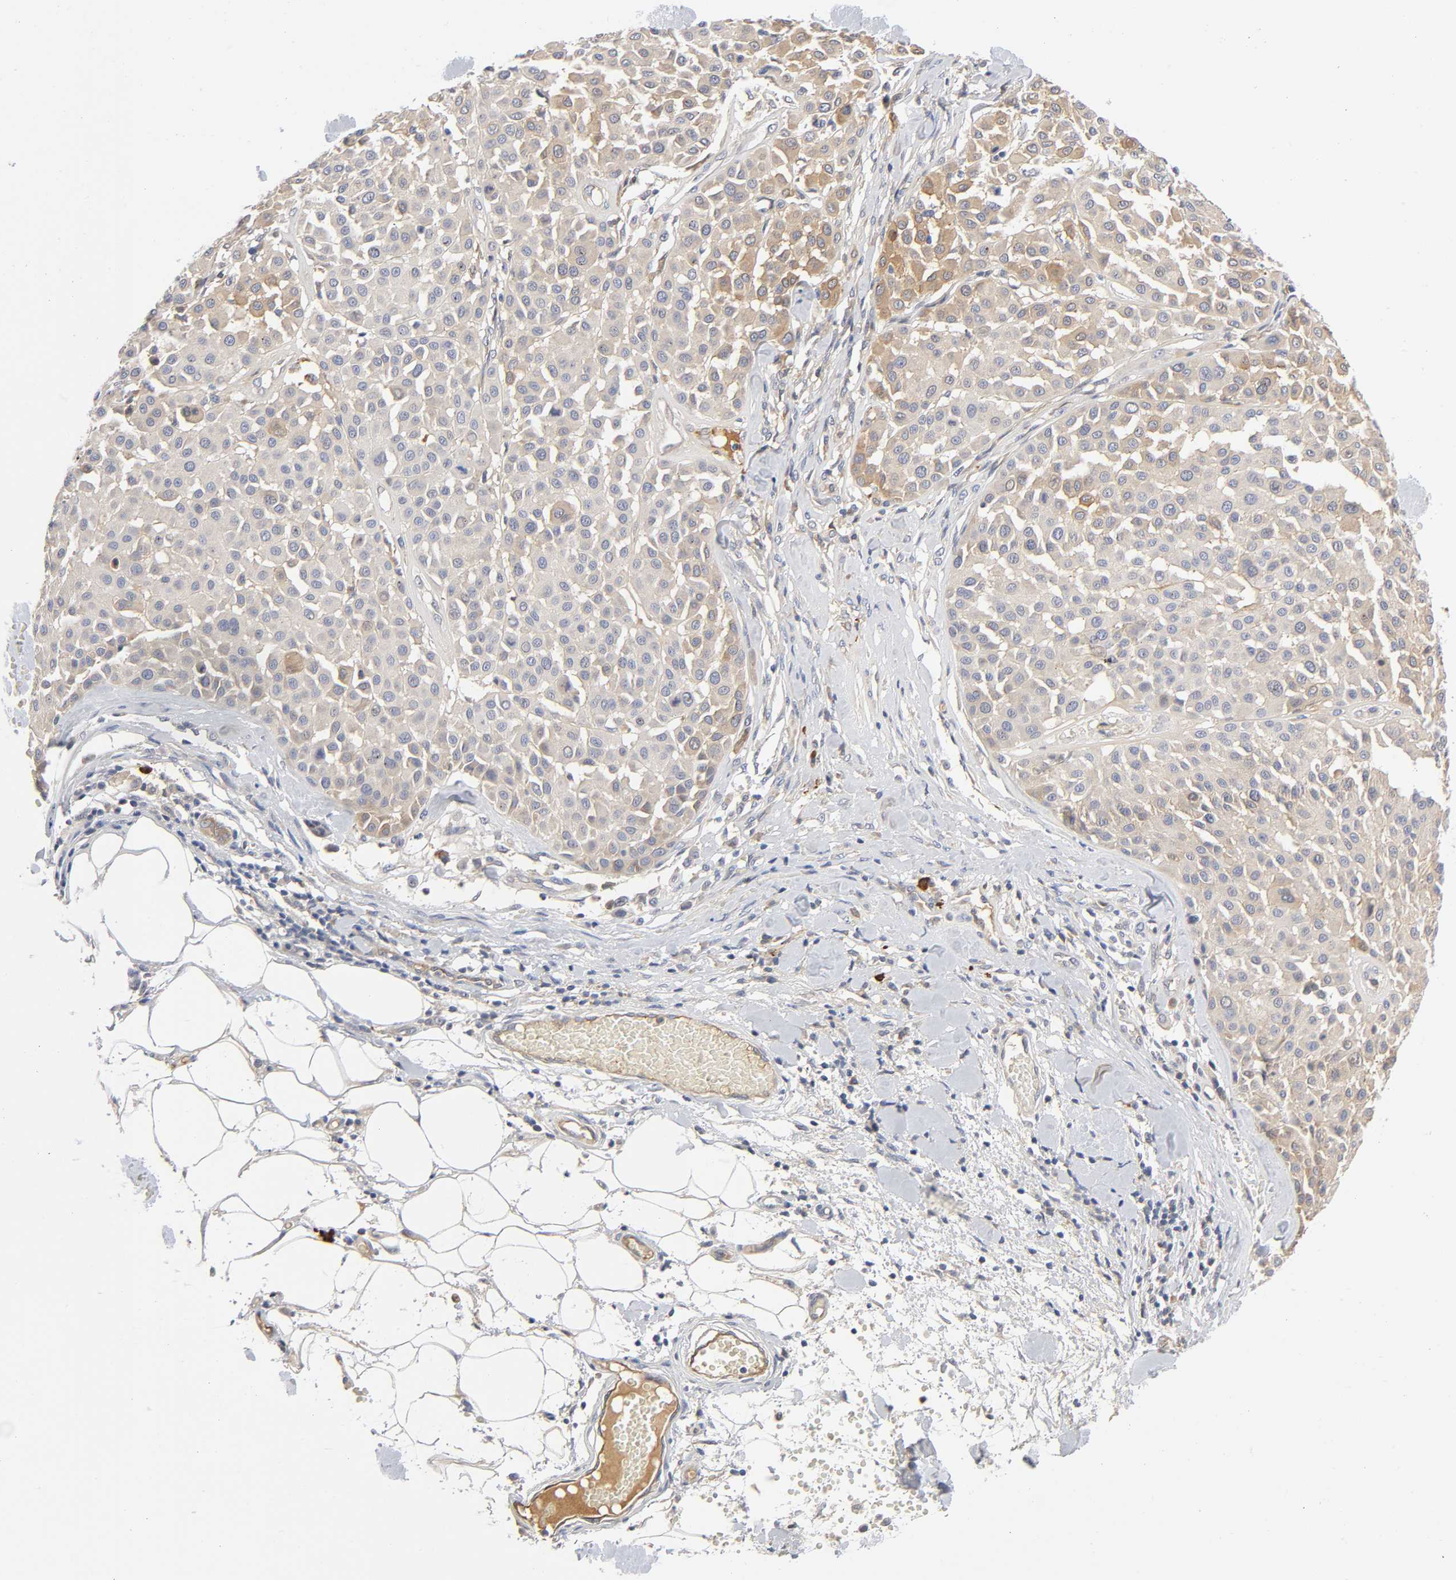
{"staining": {"intensity": "weak", "quantity": ">75%", "location": "cytoplasmic/membranous"}, "tissue": "melanoma", "cell_type": "Tumor cells", "image_type": "cancer", "snomed": [{"axis": "morphology", "description": "Malignant melanoma, Metastatic site"}, {"axis": "topography", "description": "Soft tissue"}], "caption": "Tumor cells exhibit low levels of weak cytoplasmic/membranous expression in about >75% of cells in melanoma.", "gene": "NOVA1", "patient": {"sex": "male", "age": 41}}